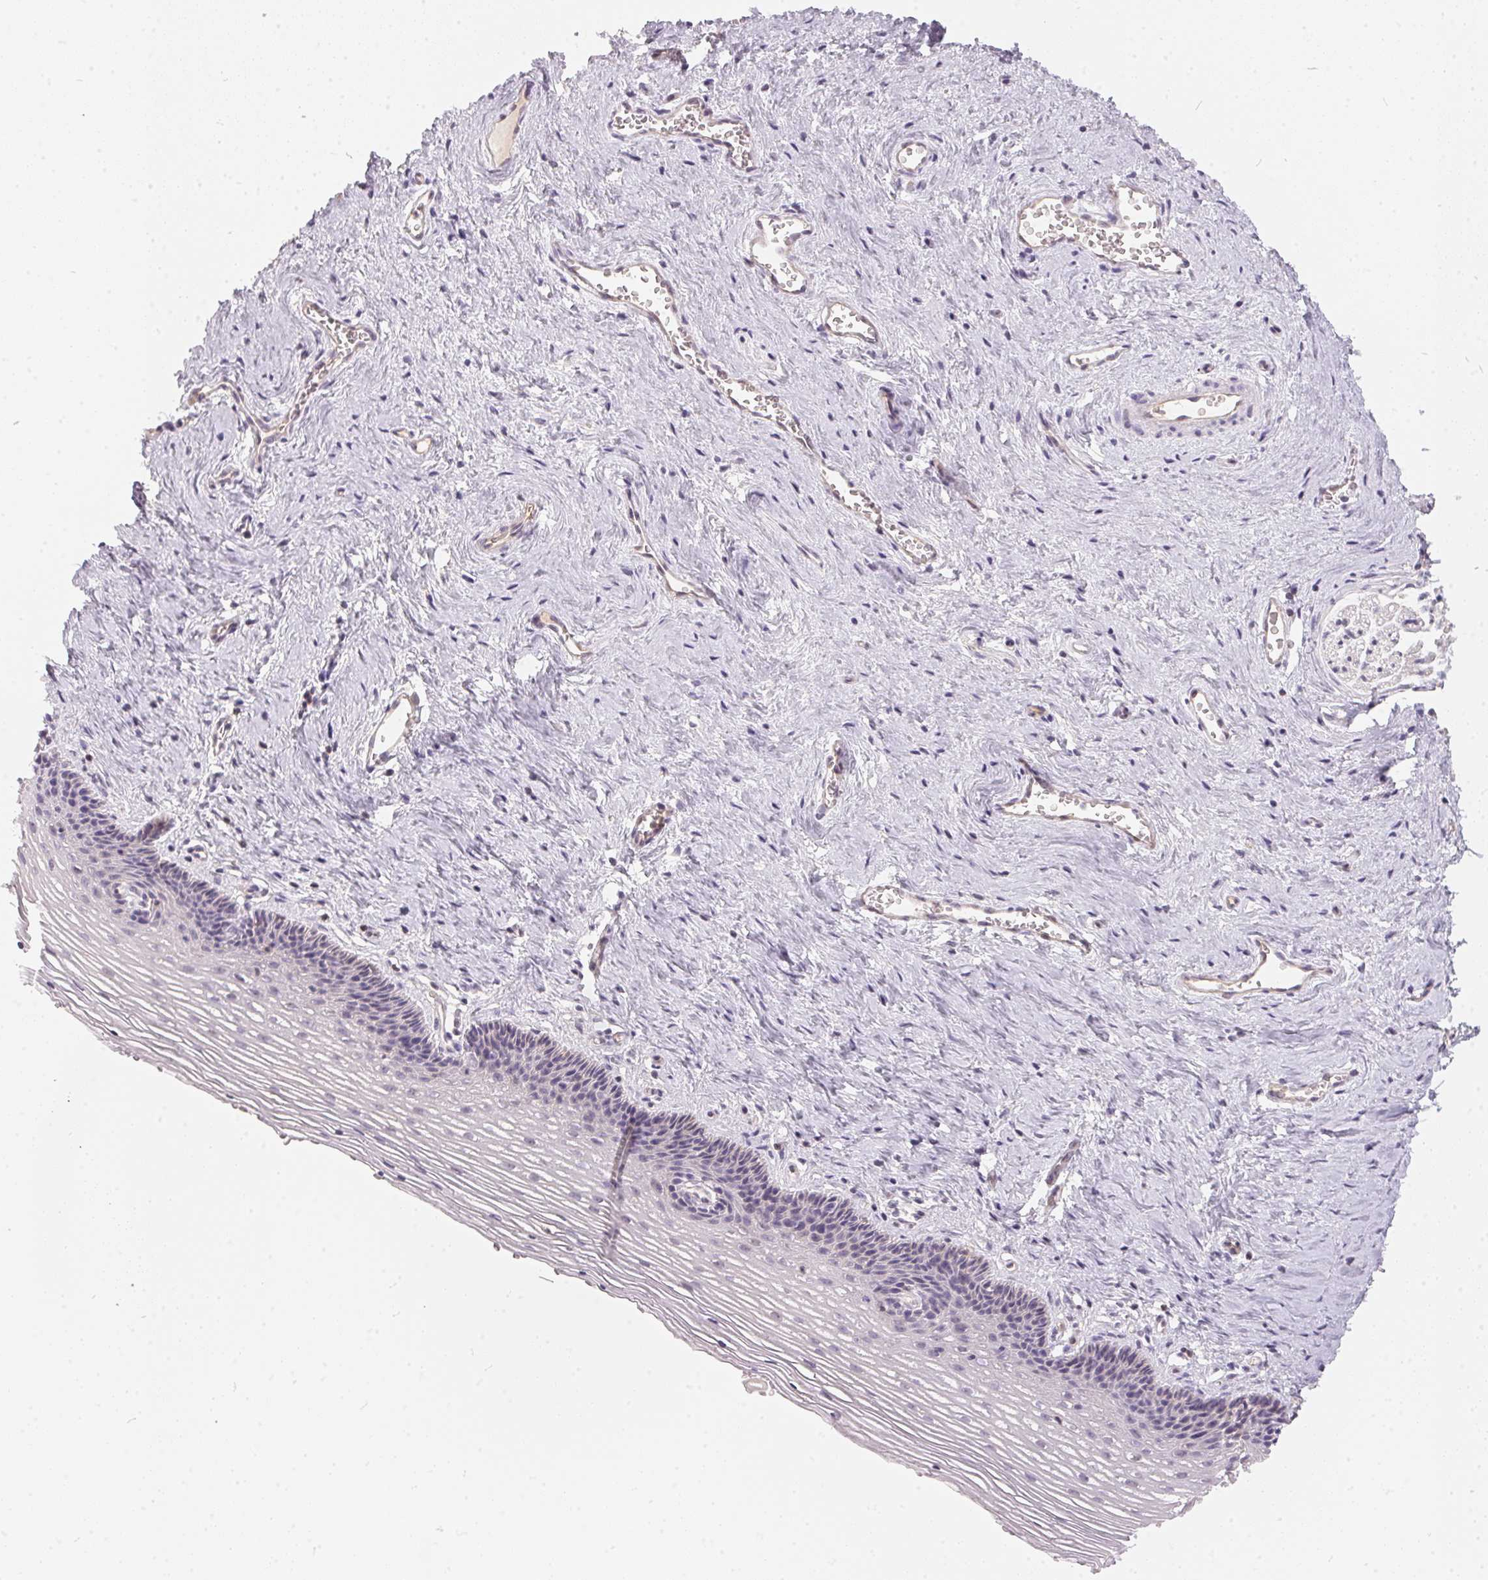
{"staining": {"intensity": "weak", "quantity": "<25%", "location": "cytoplasmic/membranous"}, "tissue": "vagina", "cell_type": "Squamous epithelial cells", "image_type": "normal", "snomed": [{"axis": "morphology", "description": "Normal tissue, NOS"}, {"axis": "topography", "description": "Vagina"}, {"axis": "topography", "description": "Cervix"}], "caption": "High magnification brightfield microscopy of normal vagina stained with DAB (3,3'-diaminobenzidine) (brown) and counterstained with hematoxylin (blue): squamous epithelial cells show no significant expression.", "gene": "BLMH", "patient": {"sex": "female", "age": 37}}